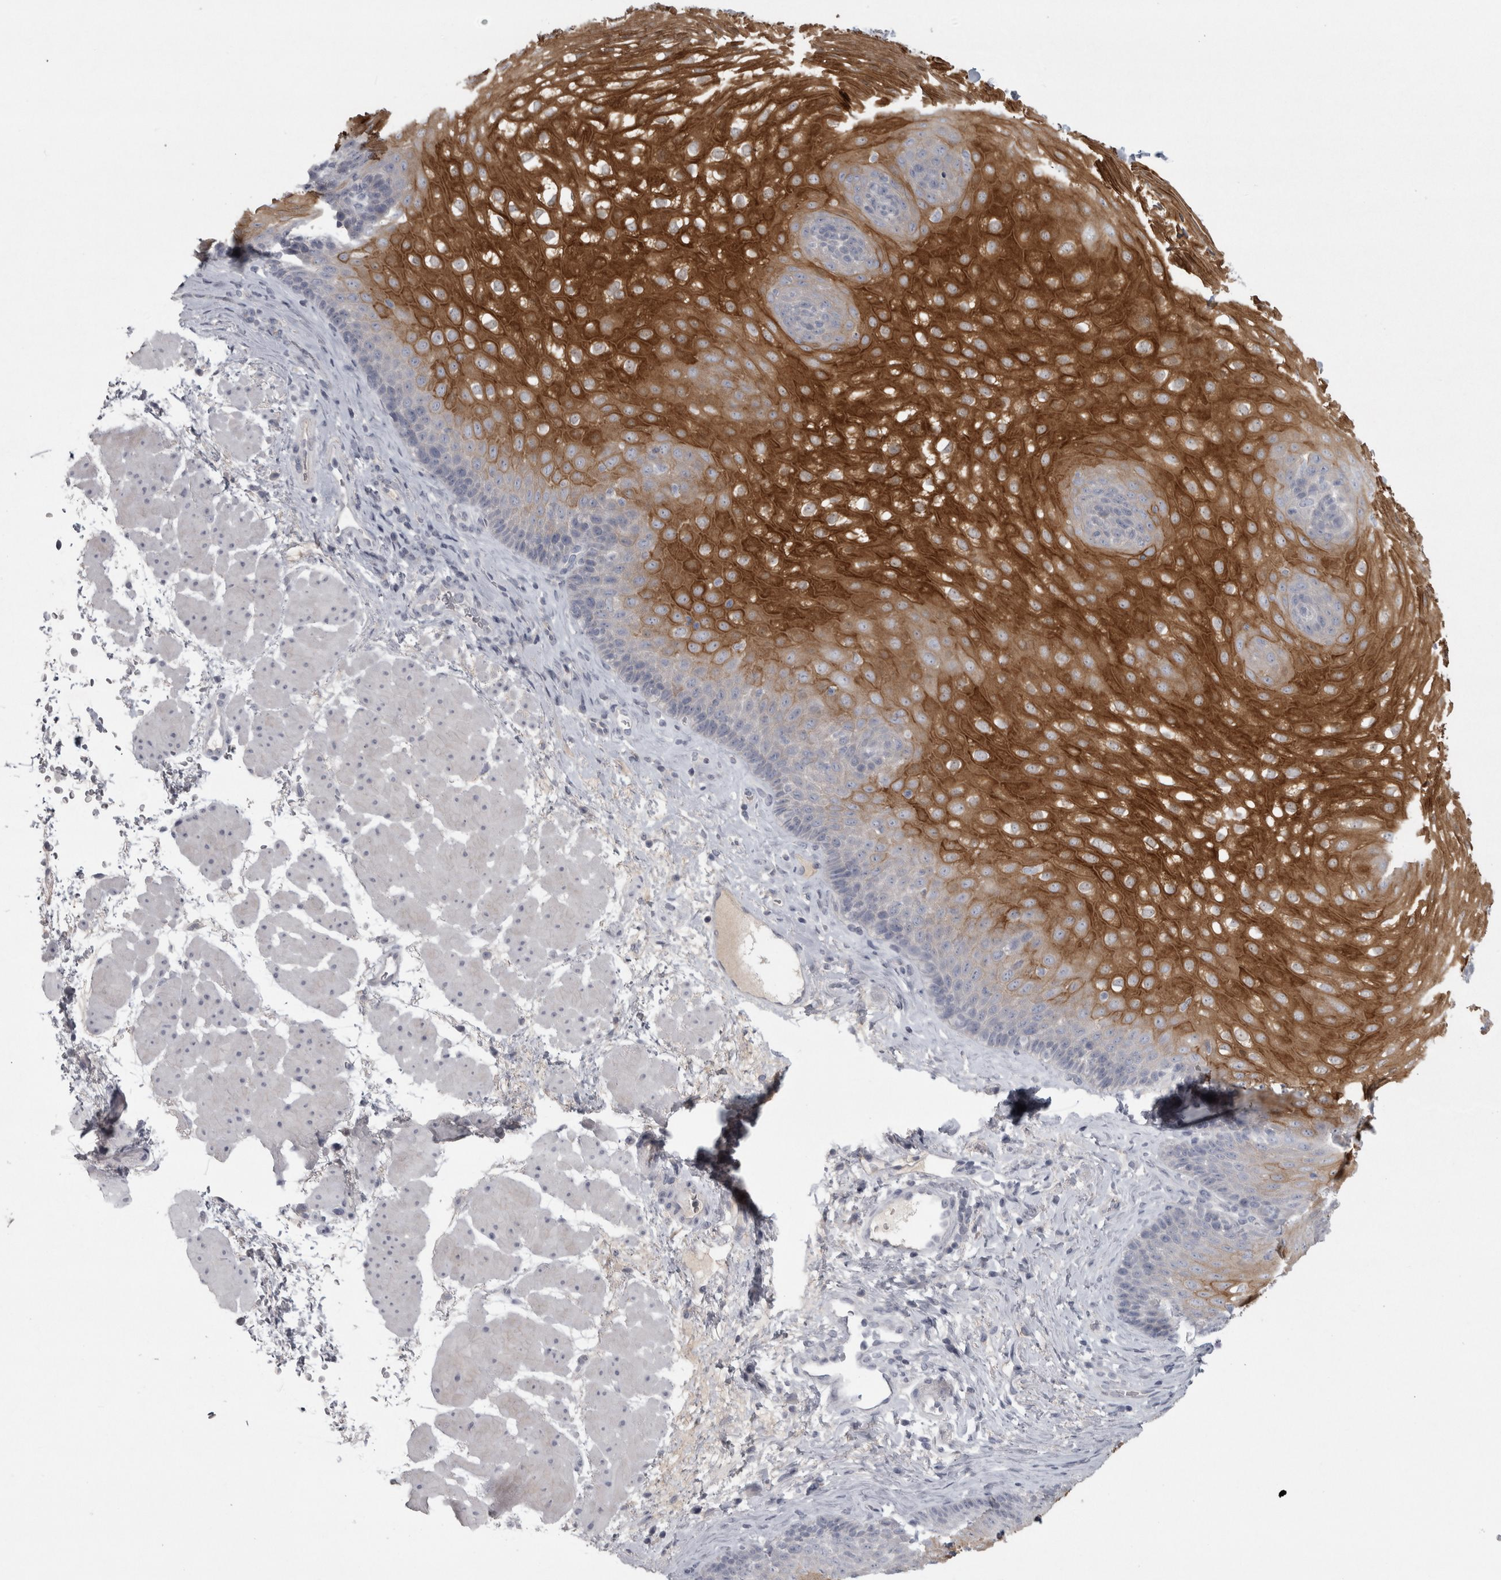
{"staining": {"intensity": "moderate", "quantity": "25%-75%", "location": "cytoplasmic/membranous"}, "tissue": "esophagus", "cell_type": "Squamous epithelial cells", "image_type": "normal", "snomed": [{"axis": "morphology", "description": "Normal tissue, NOS"}, {"axis": "topography", "description": "Esophagus"}], "caption": "Squamous epithelial cells show moderate cytoplasmic/membranous staining in approximately 25%-75% of cells in normal esophagus.", "gene": "ENPP7", "patient": {"sex": "female", "age": 66}}